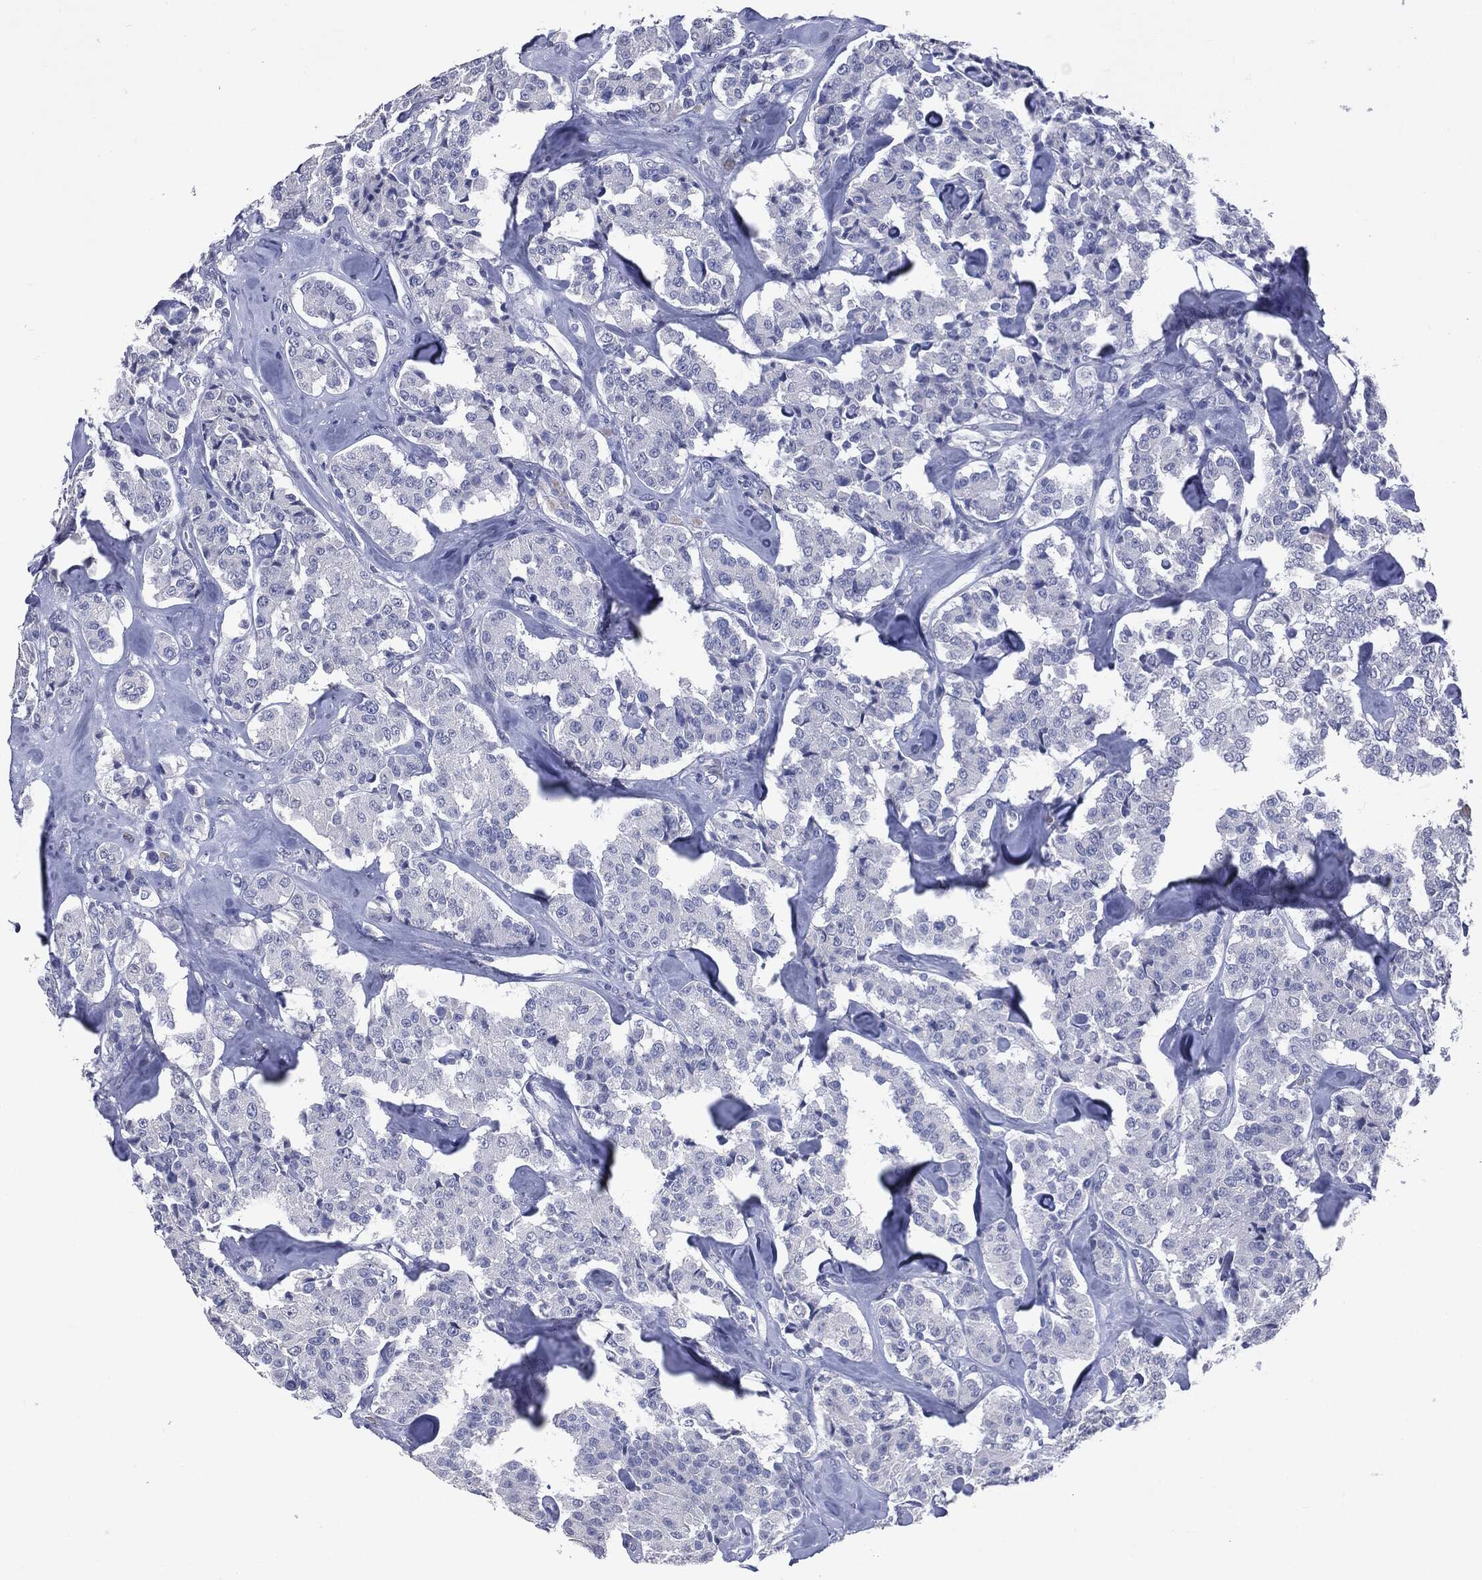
{"staining": {"intensity": "negative", "quantity": "none", "location": "none"}, "tissue": "carcinoid", "cell_type": "Tumor cells", "image_type": "cancer", "snomed": [{"axis": "morphology", "description": "Carcinoid, malignant, NOS"}, {"axis": "topography", "description": "Pancreas"}], "caption": "This is an immunohistochemistry (IHC) image of human carcinoid. There is no staining in tumor cells.", "gene": "TSHB", "patient": {"sex": "male", "age": 41}}